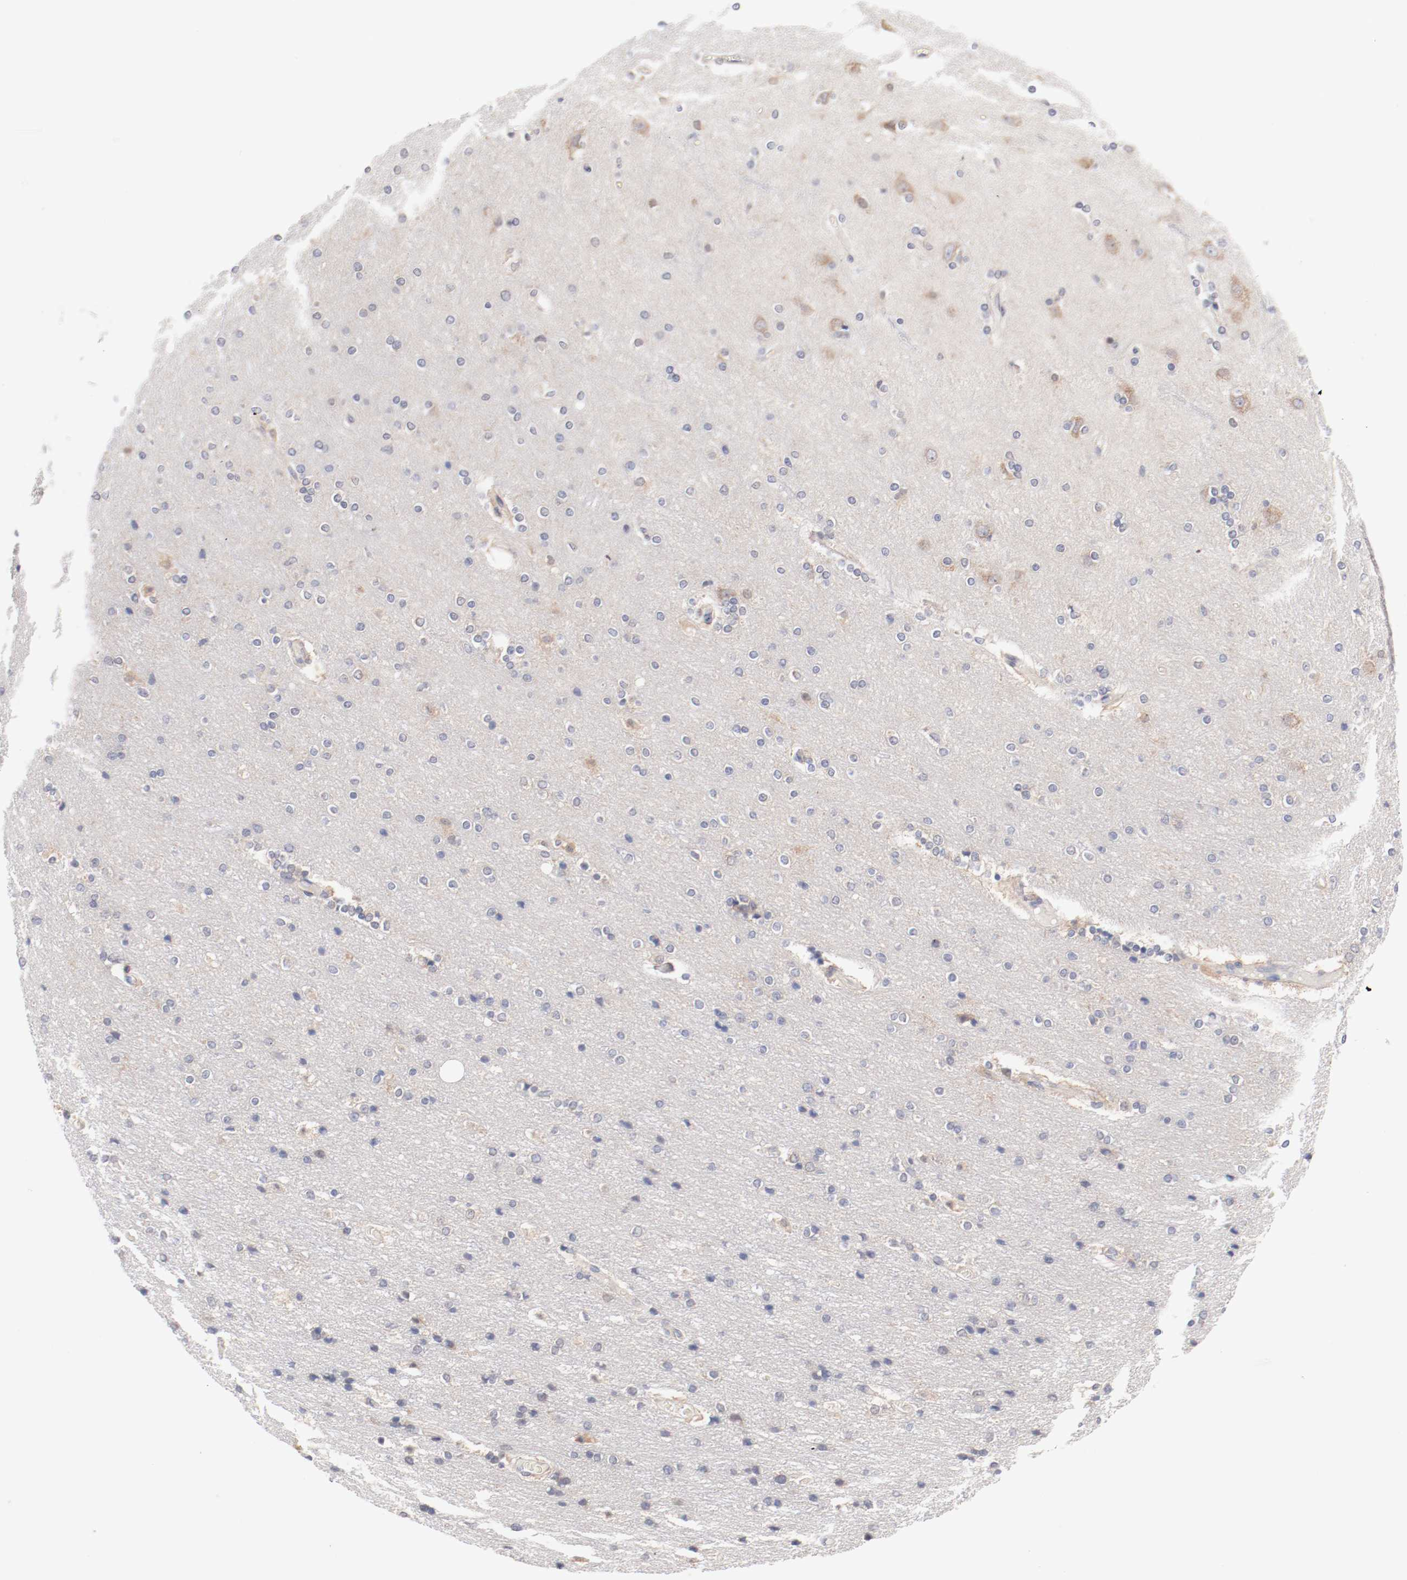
{"staining": {"intensity": "negative", "quantity": "none", "location": "none"}, "tissue": "cerebral cortex", "cell_type": "Endothelial cells", "image_type": "normal", "snomed": [{"axis": "morphology", "description": "Normal tissue, NOS"}, {"axis": "topography", "description": "Cerebral cortex"}], "caption": "There is no significant expression in endothelial cells of cerebral cortex. (DAB (3,3'-diaminobenzidine) IHC with hematoxylin counter stain).", "gene": "SETD3", "patient": {"sex": "female", "age": 54}}